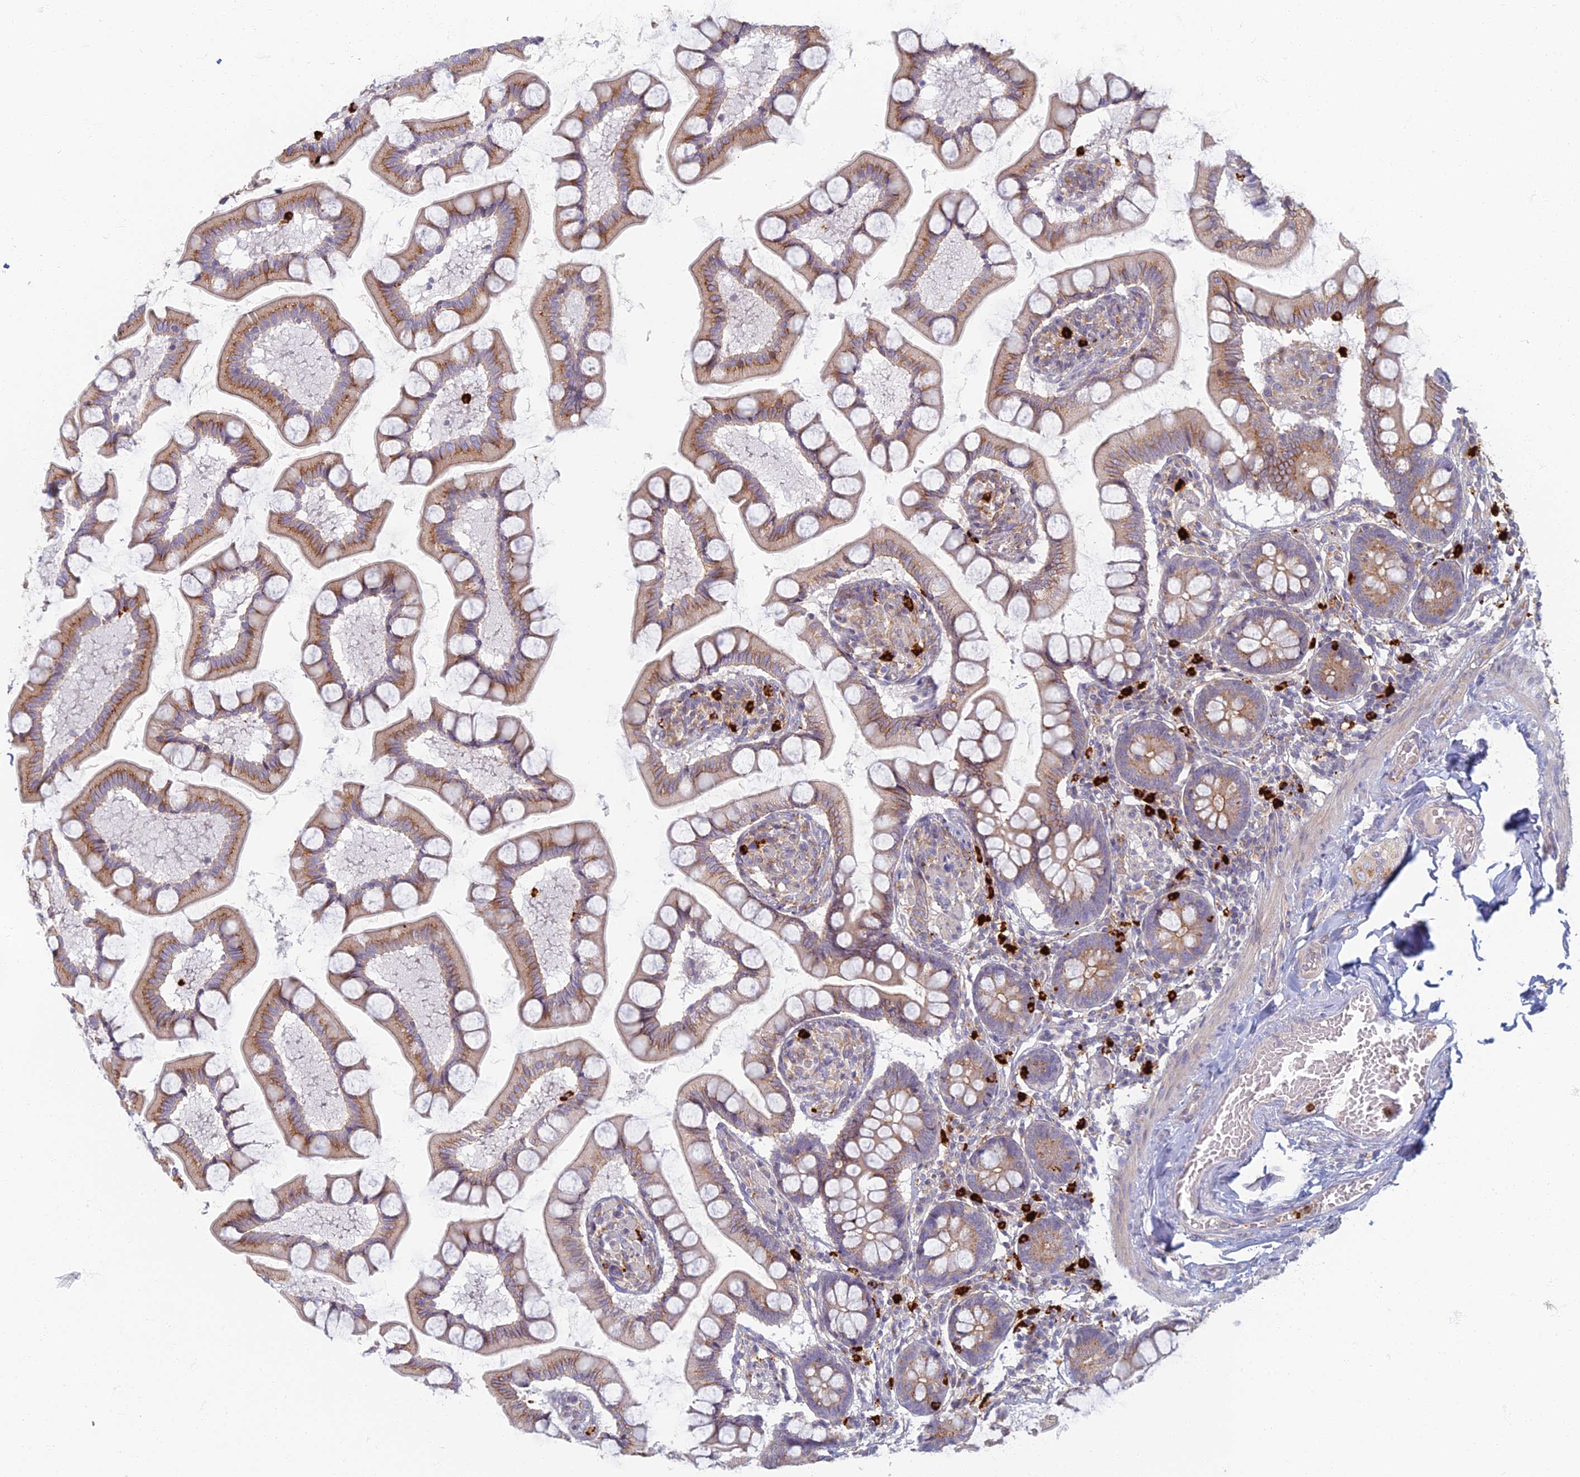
{"staining": {"intensity": "moderate", "quantity": ">75%", "location": "cytoplasmic/membranous"}, "tissue": "small intestine", "cell_type": "Glandular cells", "image_type": "normal", "snomed": [{"axis": "morphology", "description": "Normal tissue, NOS"}, {"axis": "topography", "description": "Small intestine"}], "caption": "The image shows staining of unremarkable small intestine, revealing moderate cytoplasmic/membranous protein positivity (brown color) within glandular cells.", "gene": "PROX2", "patient": {"sex": "male", "age": 41}}